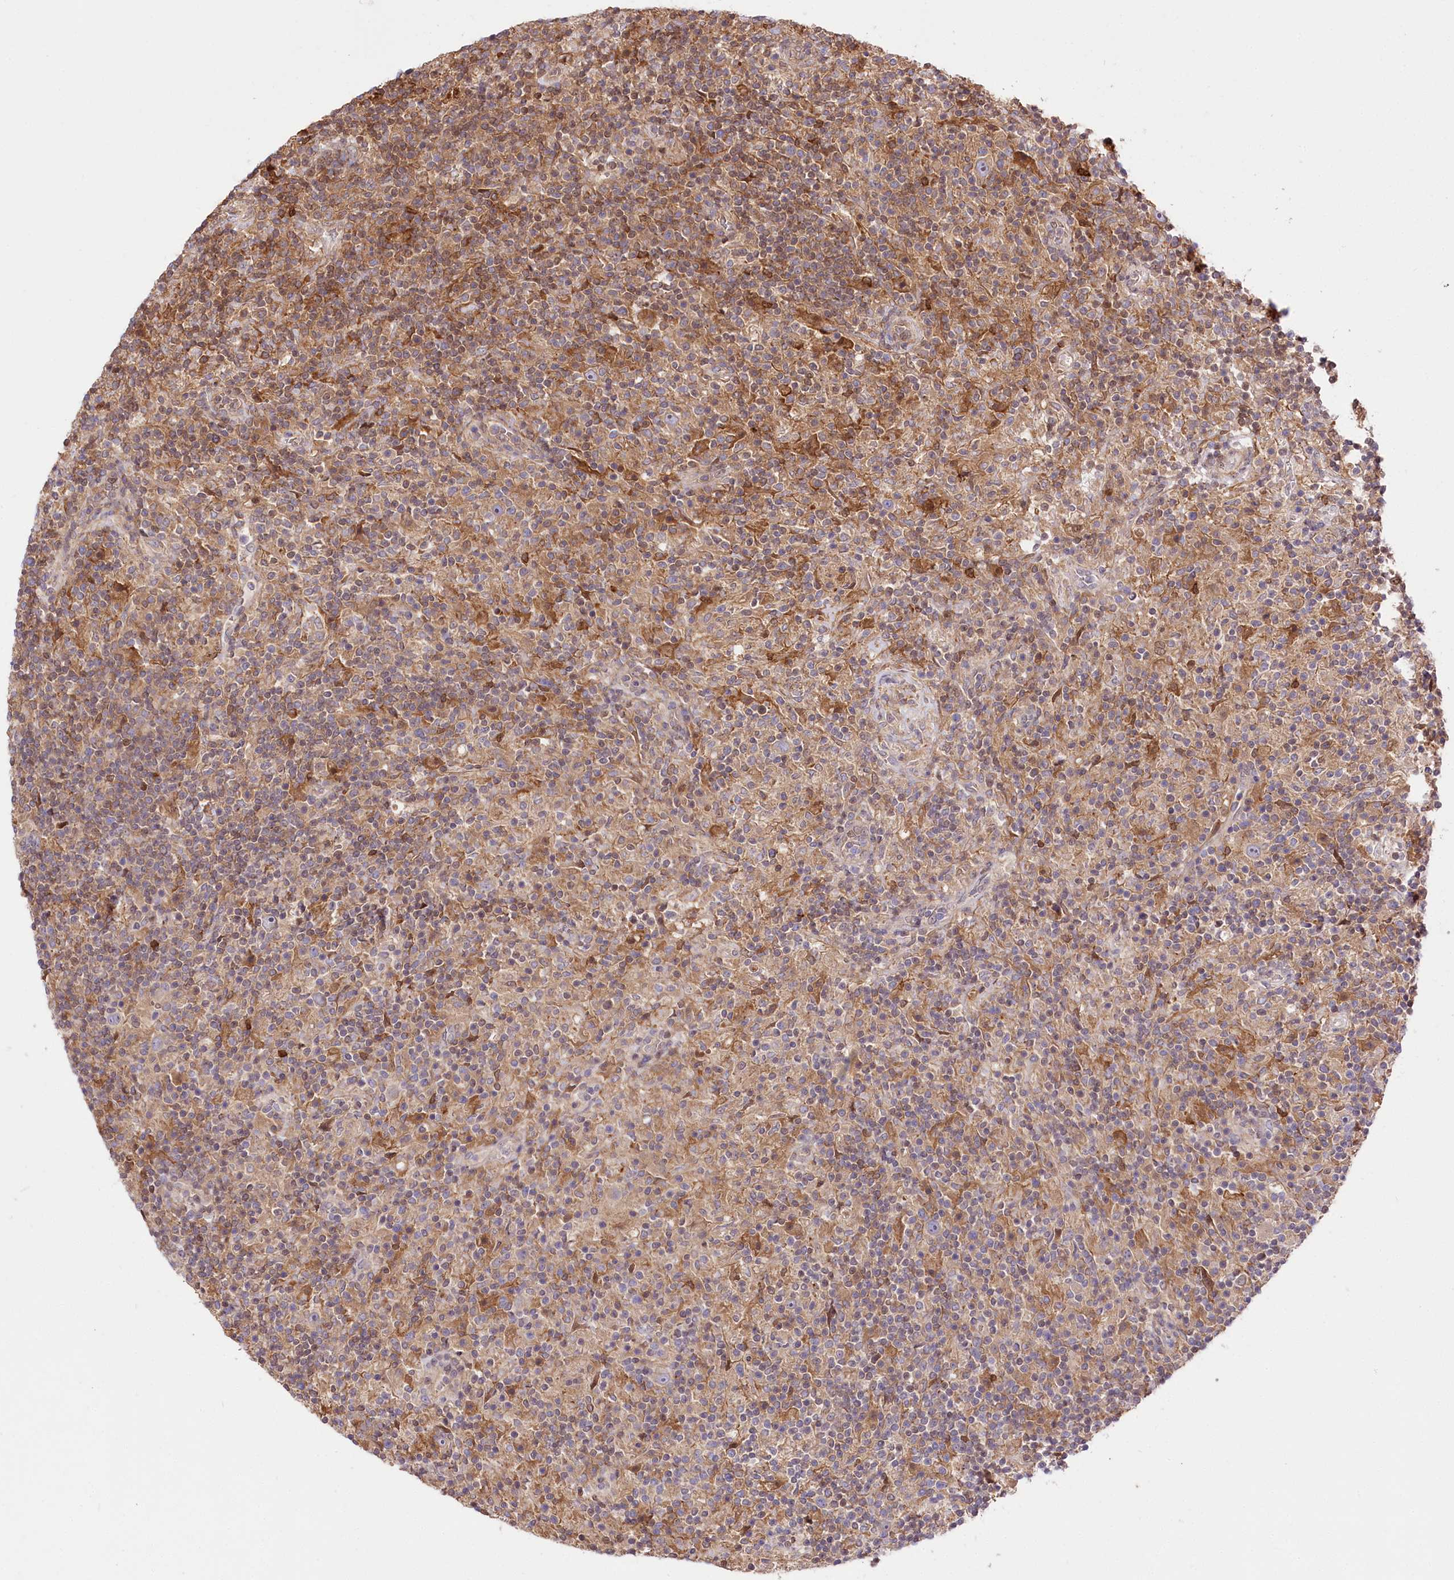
{"staining": {"intensity": "weak", "quantity": ">75%", "location": "cytoplasmic/membranous"}, "tissue": "lymphoma", "cell_type": "Tumor cells", "image_type": "cancer", "snomed": [{"axis": "morphology", "description": "Hodgkin's disease, NOS"}, {"axis": "topography", "description": "Lymph node"}], "caption": "Hodgkin's disease stained with a protein marker demonstrates weak staining in tumor cells.", "gene": "UGP2", "patient": {"sex": "male", "age": 70}}